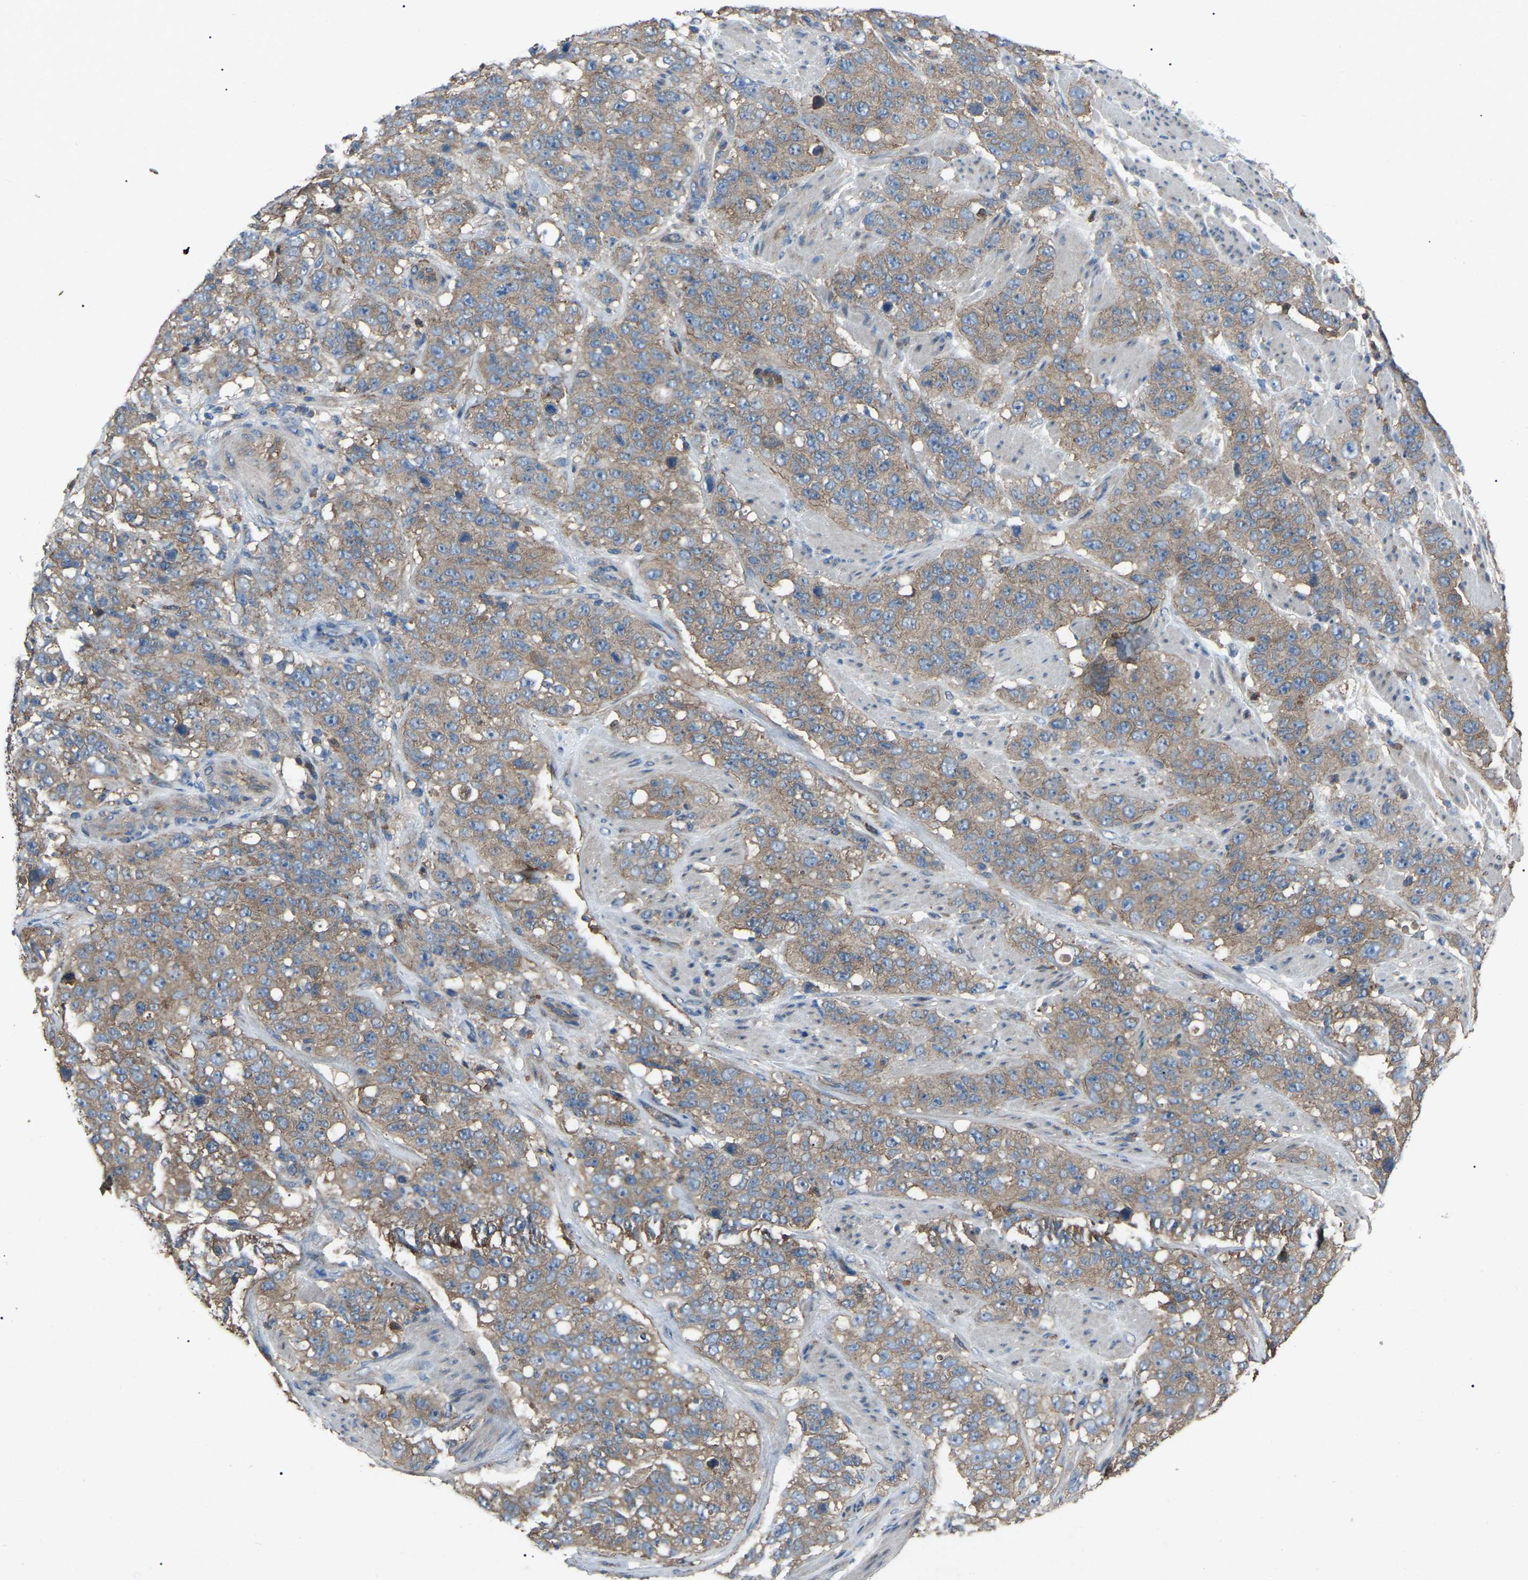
{"staining": {"intensity": "weak", "quantity": ">75%", "location": "cytoplasmic/membranous"}, "tissue": "stomach cancer", "cell_type": "Tumor cells", "image_type": "cancer", "snomed": [{"axis": "morphology", "description": "Adenocarcinoma, NOS"}, {"axis": "topography", "description": "Stomach"}], "caption": "Adenocarcinoma (stomach) tissue displays weak cytoplasmic/membranous positivity in approximately >75% of tumor cells Immunohistochemistry (ihc) stains the protein of interest in brown and the nuclei are stained blue.", "gene": "AIMP1", "patient": {"sex": "male", "age": 48}}